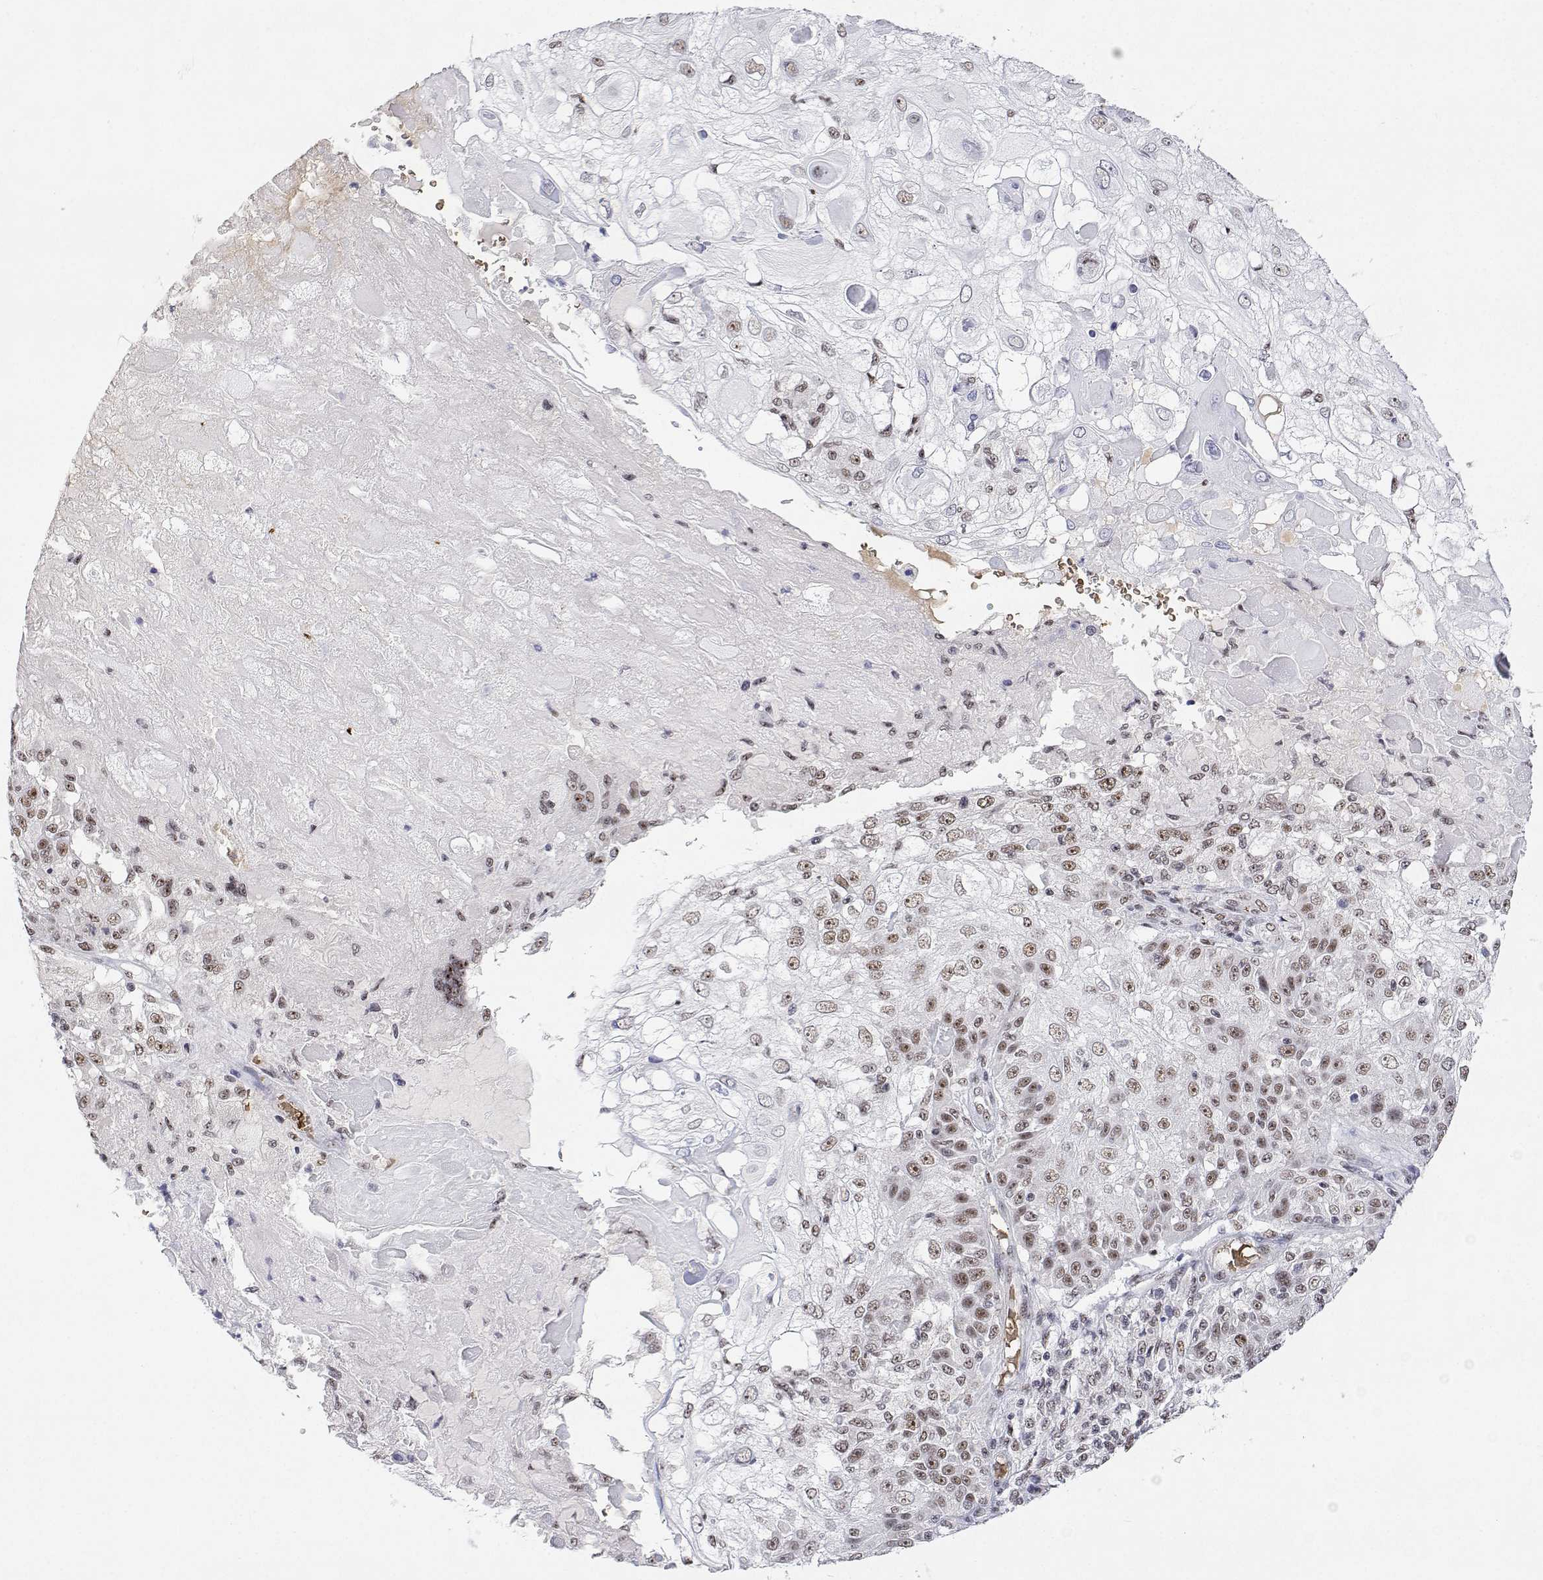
{"staining": {"intensity": "moderate", "quantity": ">75%", "location": "nuclear"}, "tissue": "skin cancer", "cell_type": "Tumor cells", "image_type": "cancer", "snomed": [{"axis": "morphology", "description": "Normal tissue, NOS"}, {"axis": "morphology", "description": "Squamous cell carcinoma, NOS"}, {"axis": "topography", "description": "Skin"}], "caption": "Skin squamous cell carcinoma stained for a protein reveals moderate nuclear positivity in tumor cells.", "gene": "ADAR", "patient": {"sex": "female", "age": 83}}